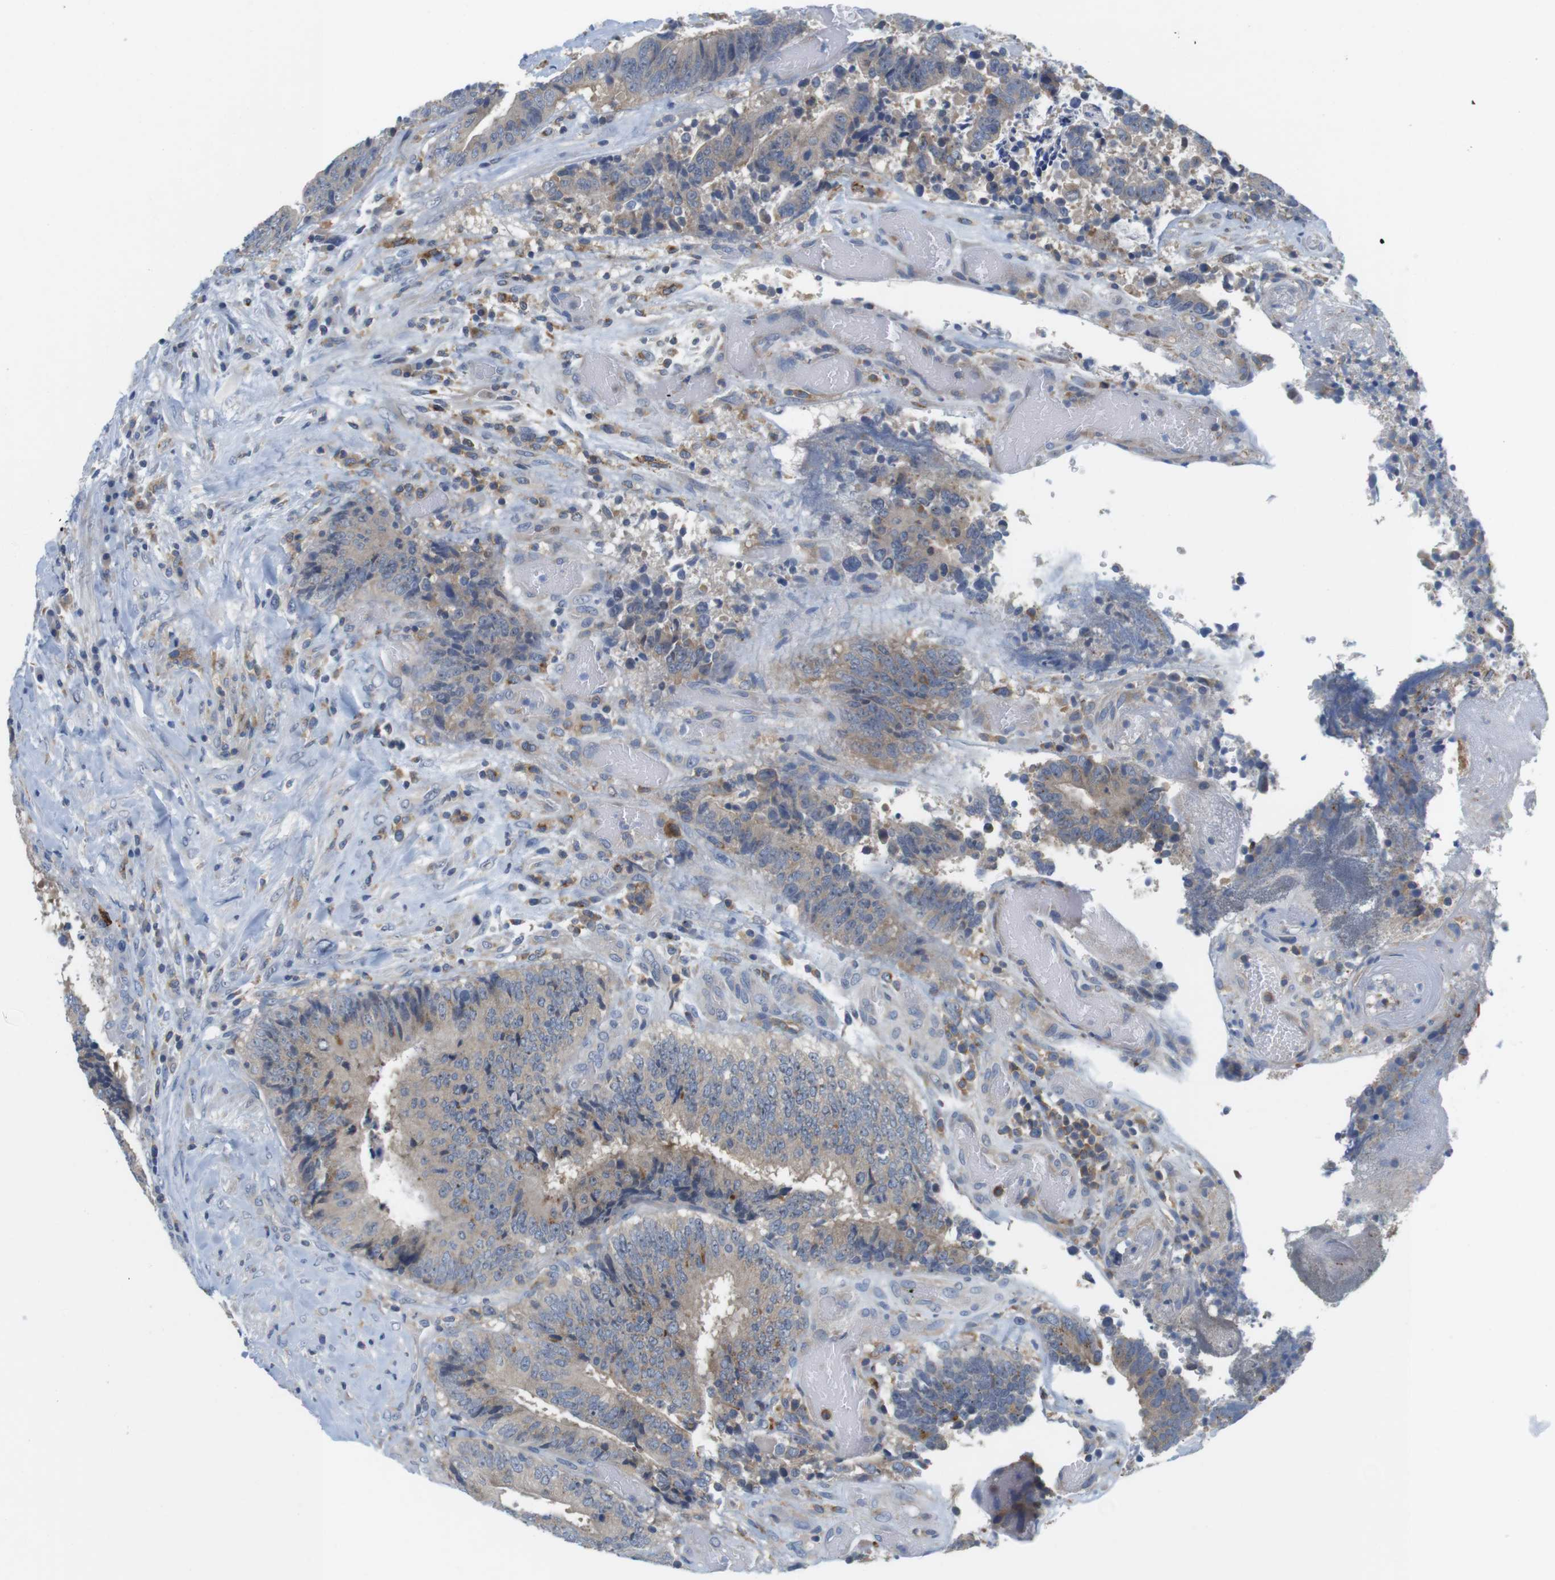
{"staining": {"intensity": "weak", "quantity": ">75%", "location": "cytoplasmic/membranous"}, "tissue": "colorectal cancer", "cell_type": "Tumor cells", "image_type": "cancer", "snomed": [{"axis": "morphology", "description": "Adenocarcinoma, NOS"}, {"axis": "topography", "description": "Rectum"}], "caption": "Colorectal adenocarcinoma was stained to show a protein in brown. There is low levels of weak cytoplasmic/membranous expression in about >75% of tumor cells. (Brightfield microscopy of DAB IHC at high magnification).", "gene": "CNGA2", "patient": {"sex": "male", "age": 72}}